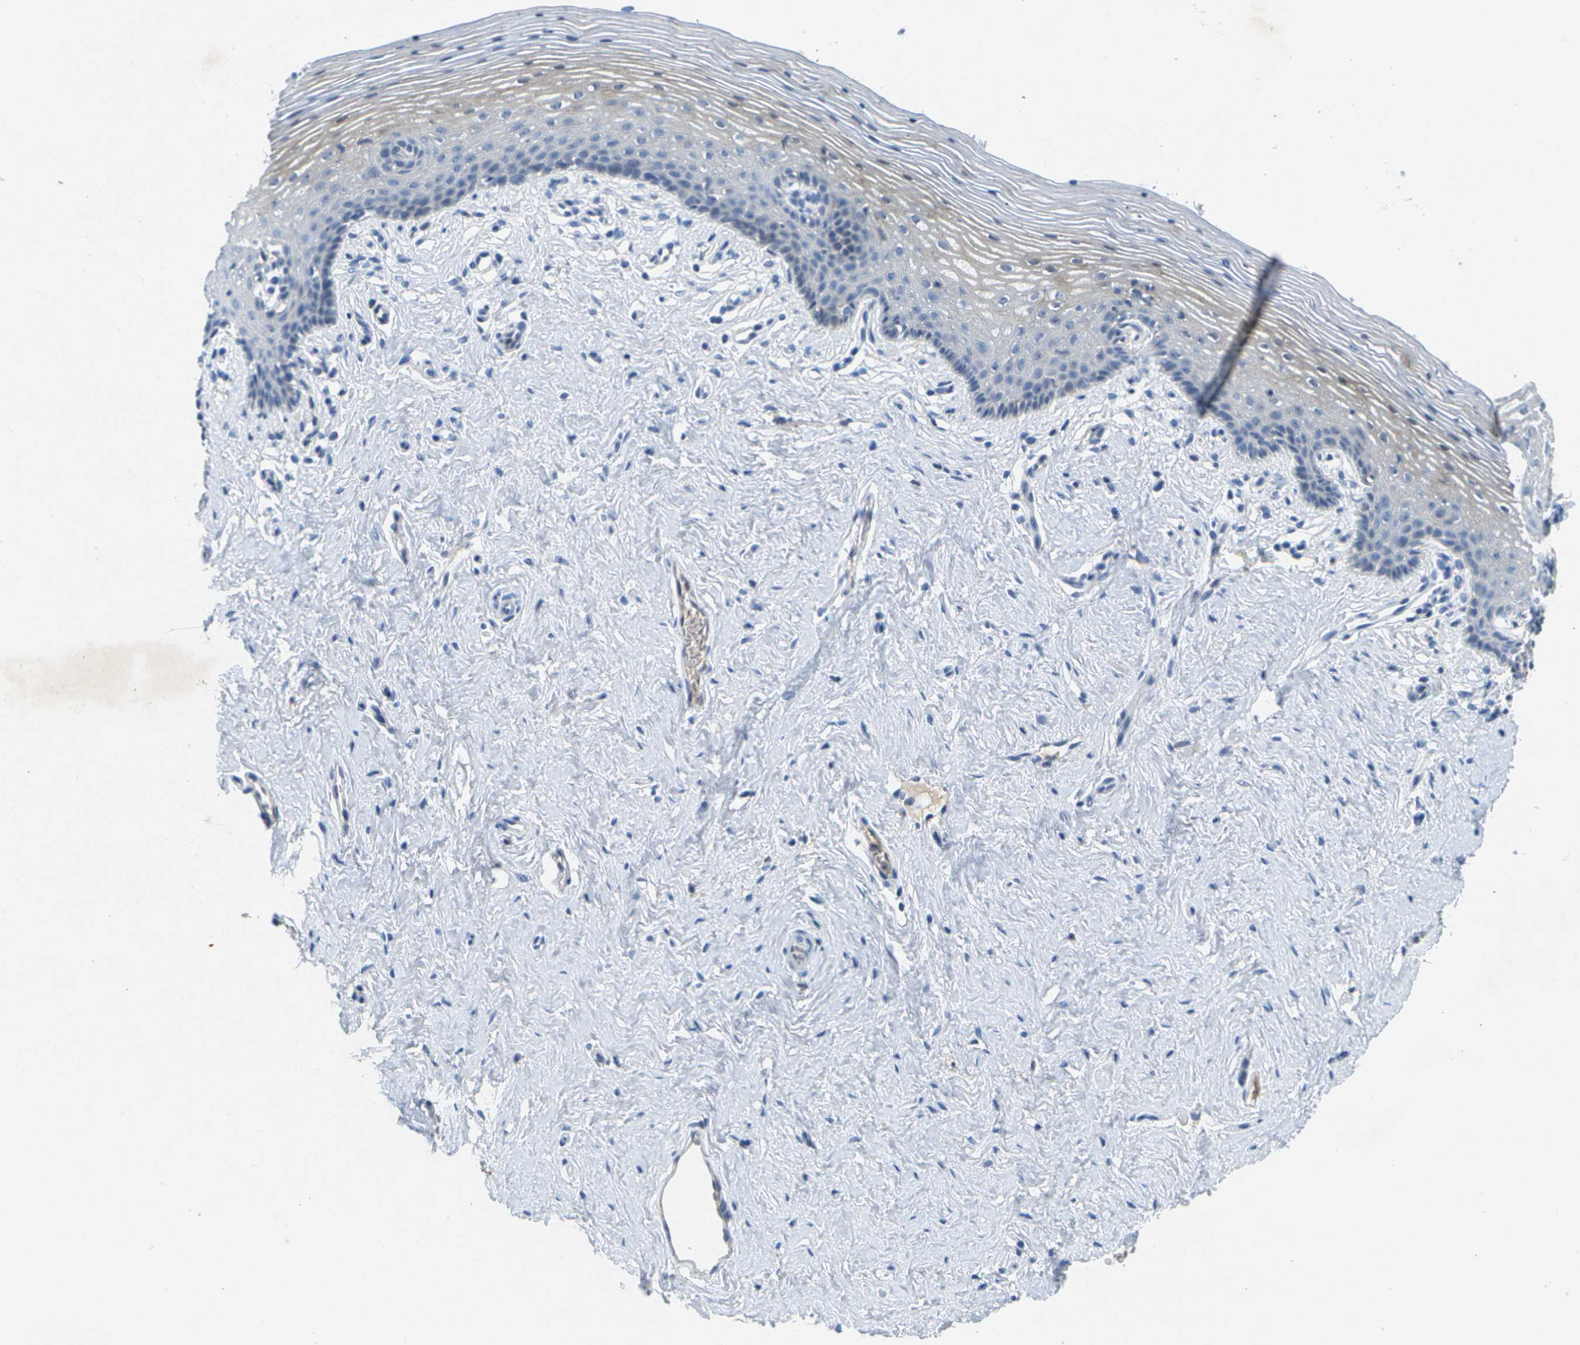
{"staining": {"intensity": "weak", "quantity": "<25%", "location": "cytoplasmic/membranous"}, "tissue": "vagina", "cell_type": "Squamous epithelial cells", "image_type": "normal", "snomed": [{"axis": "morphology", "description": "Normal tissue, NOS"}, {"axis": "topography", "description": "Vagina"}], "caption": "DAB immunohistochemical staining of unremarkable vagina reveals no significant positivity in squamous epithelial cells. (Immunohistochemistry (ihc), brightfield microscopy, high magnification).", "gene": "LIPG", "patient": {"sex": "female", "age": 32}}